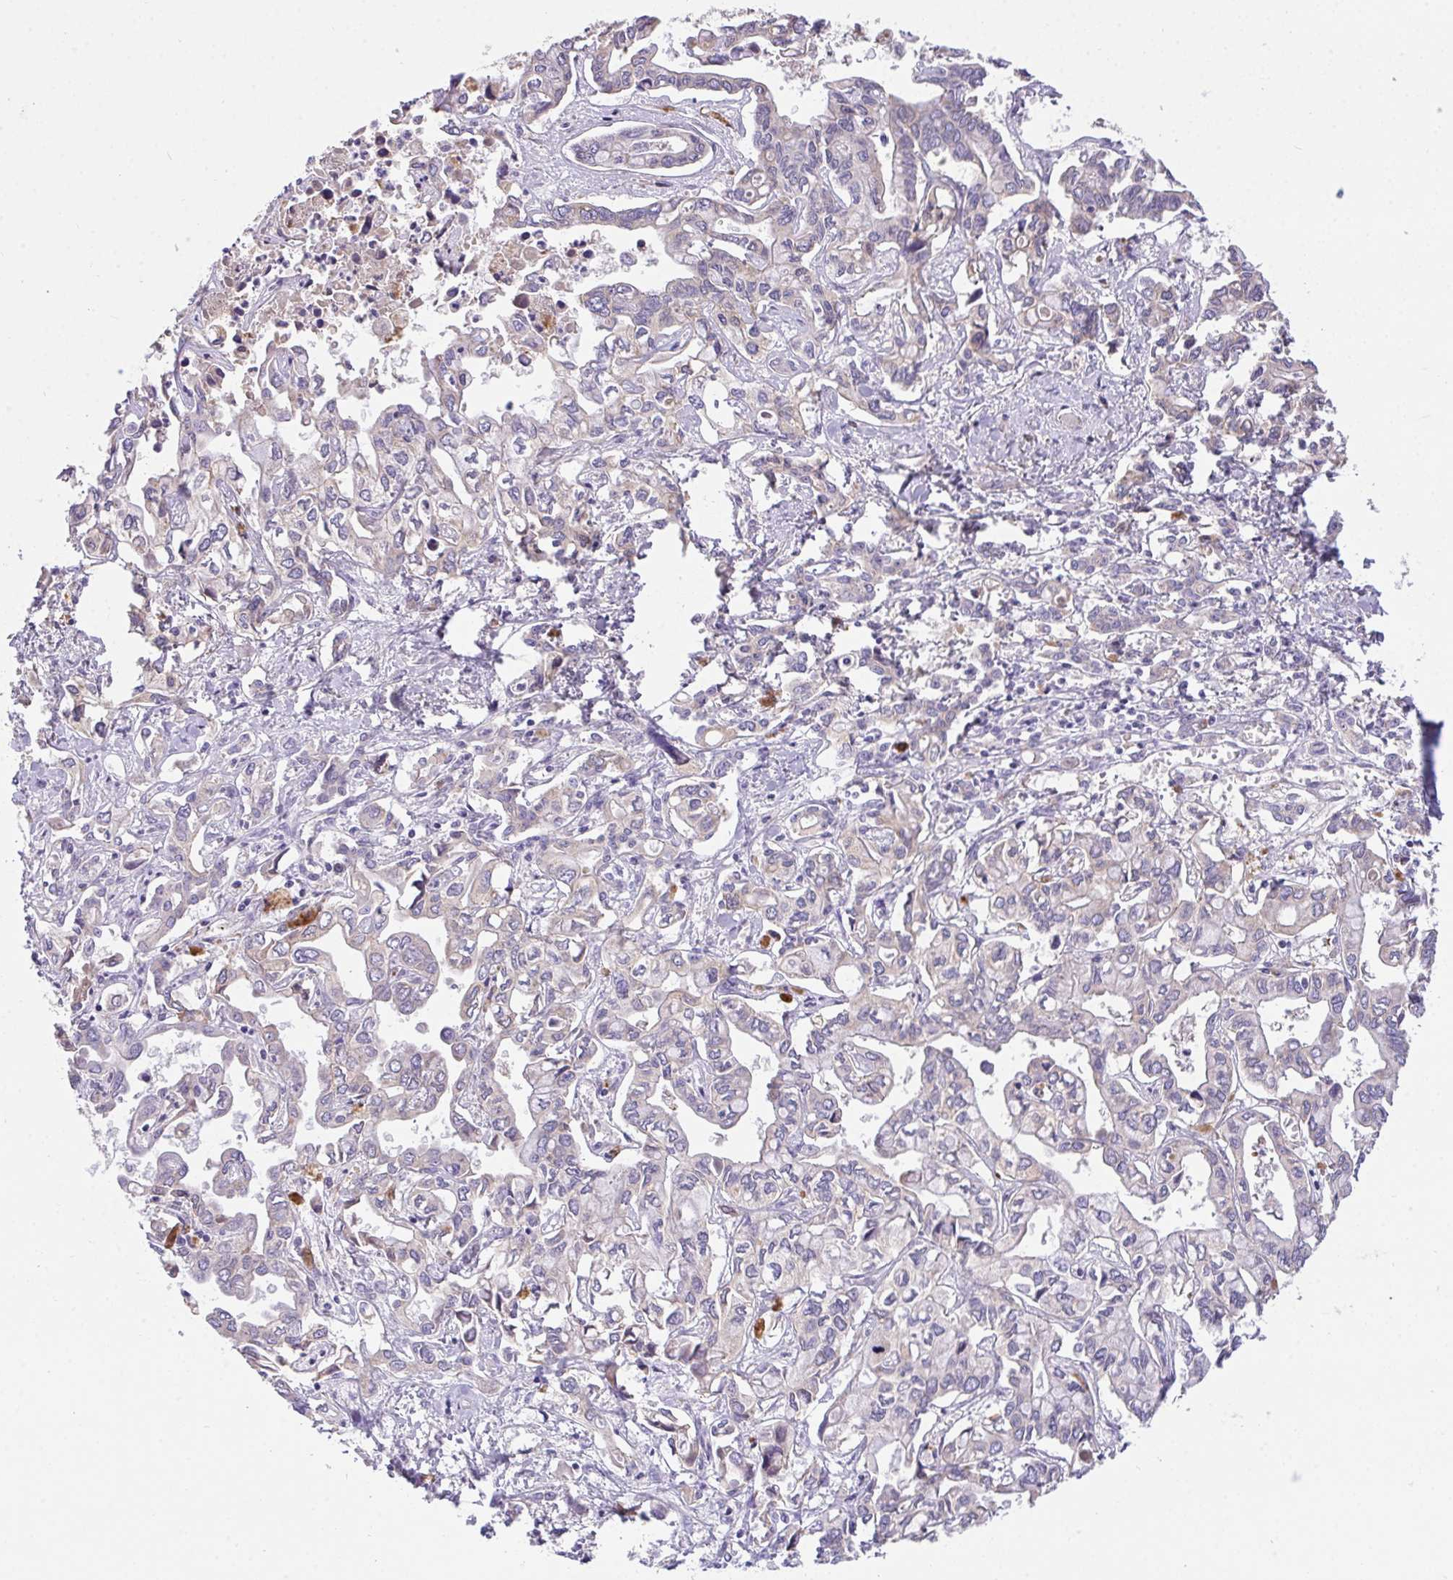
{"staining": {"intensity": "negative", "quantity": "none", "location": "none"}, "tissue": "liver cancer", "cell_type": "Tumor cells", "image_type": "cancer", "snomed": [{"axis": "morphology", "description": "Cholangiocarcinoma"}, {"axis": "topography", "description": "Liver"}], "caption": "Liver cancer (cholangiocarcinoma) was stained to show a protein in brown. There is no significant positivity in tumor cells.", "gene": "ZNF581", "patient": {"sex": "female", "age": 64}}